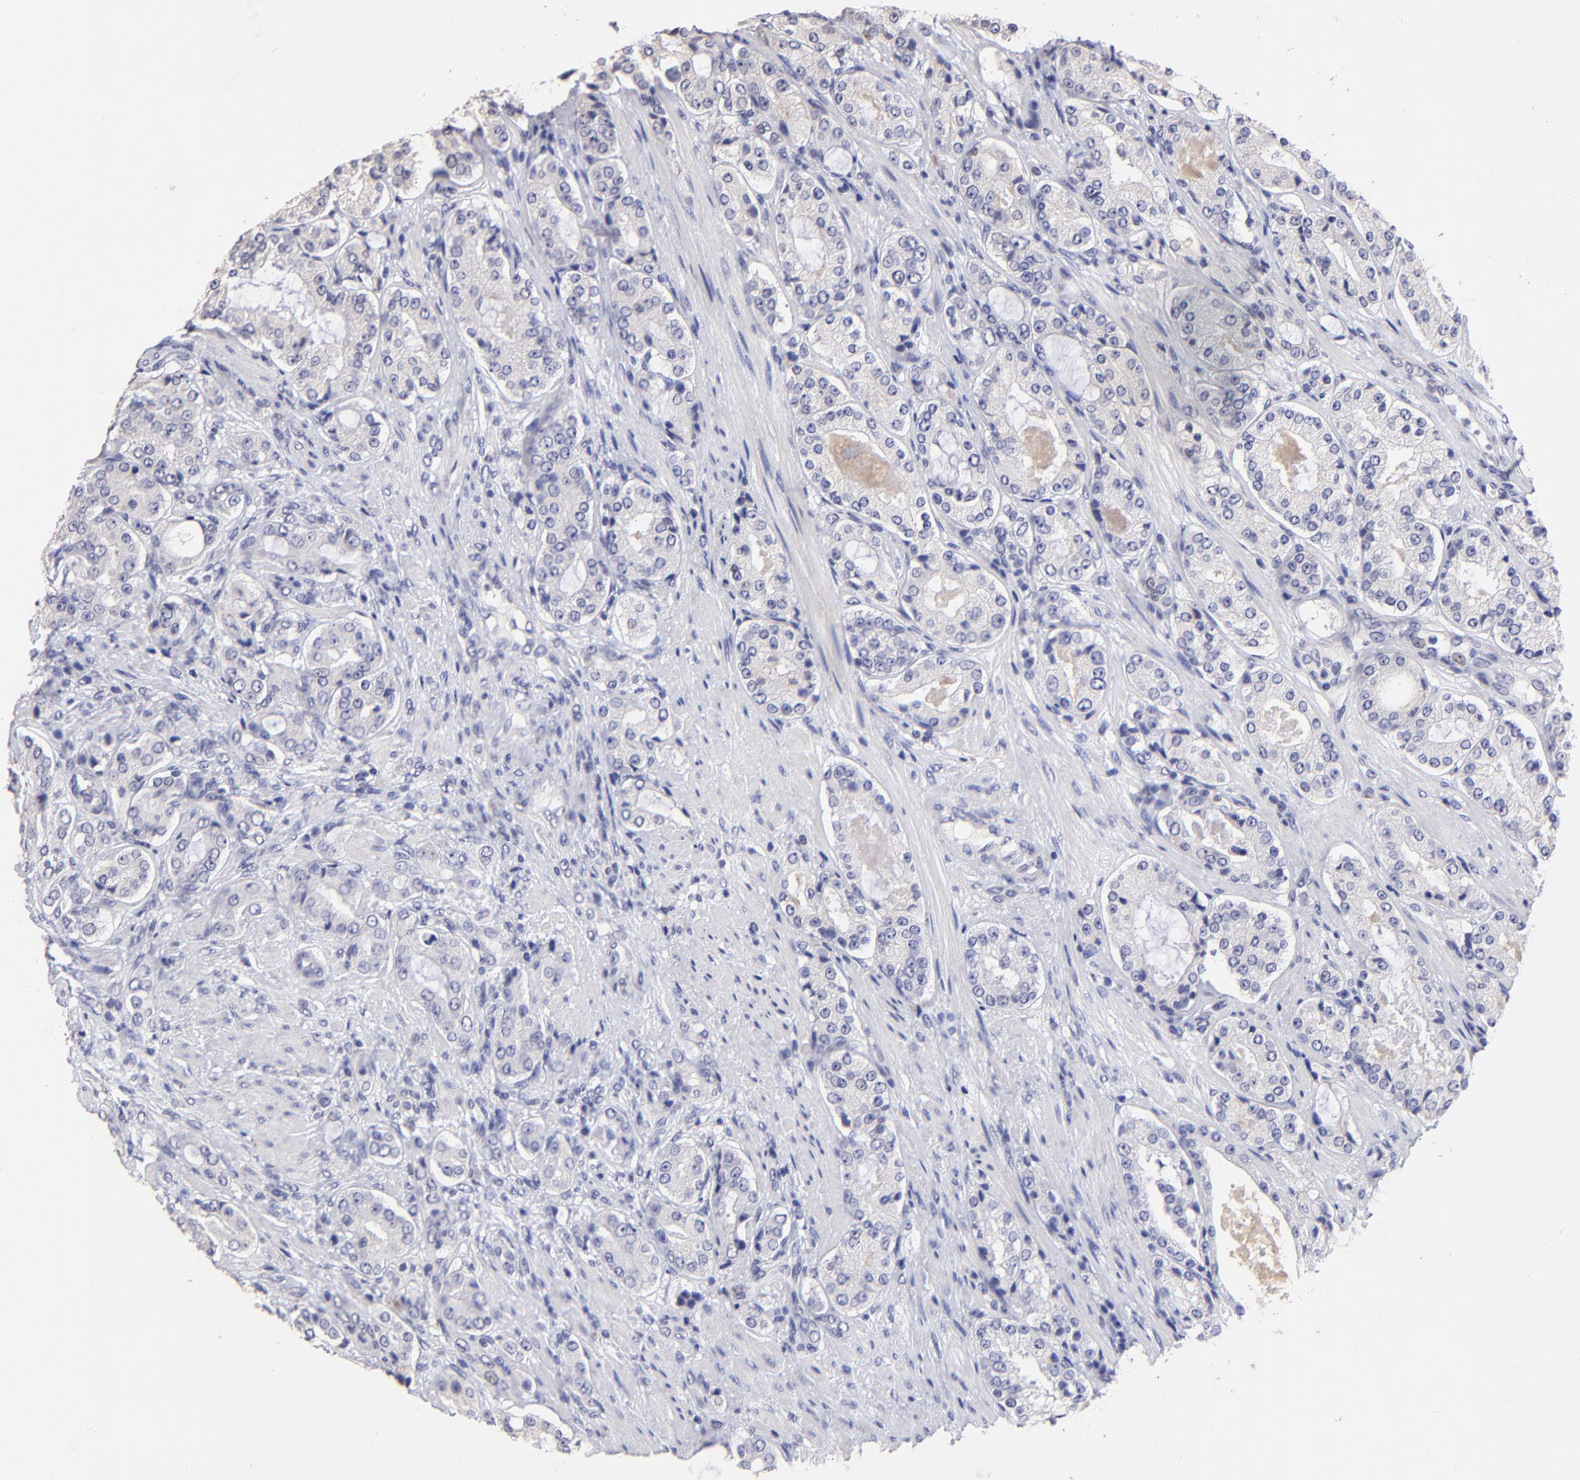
{"staining": {"intensity": "negative", "quantity": "none", "location": "none"}, "tissue": "prostate cancer", "cell_type": "Tumor cells", "image_type": "cancer", "snomed": [{"axis": "morphology", "description": "Adenocarcinoma, High grade"}, {"axis": "topography", "description": "Prostate"}], "caption": "High magnification brightfield microscopy of prostate cancer stained with DAB (brown) and counterstained with hematoxylin (blue): tumor cells show no significant expression. The staining was performed using DAB to visualize the protein expression in brown, while the nuclei were stained in blue with hematoxylin (Magnification: 20x).", "gene": "DNMT1", "patient": {"sex": "male", "age": 72}}